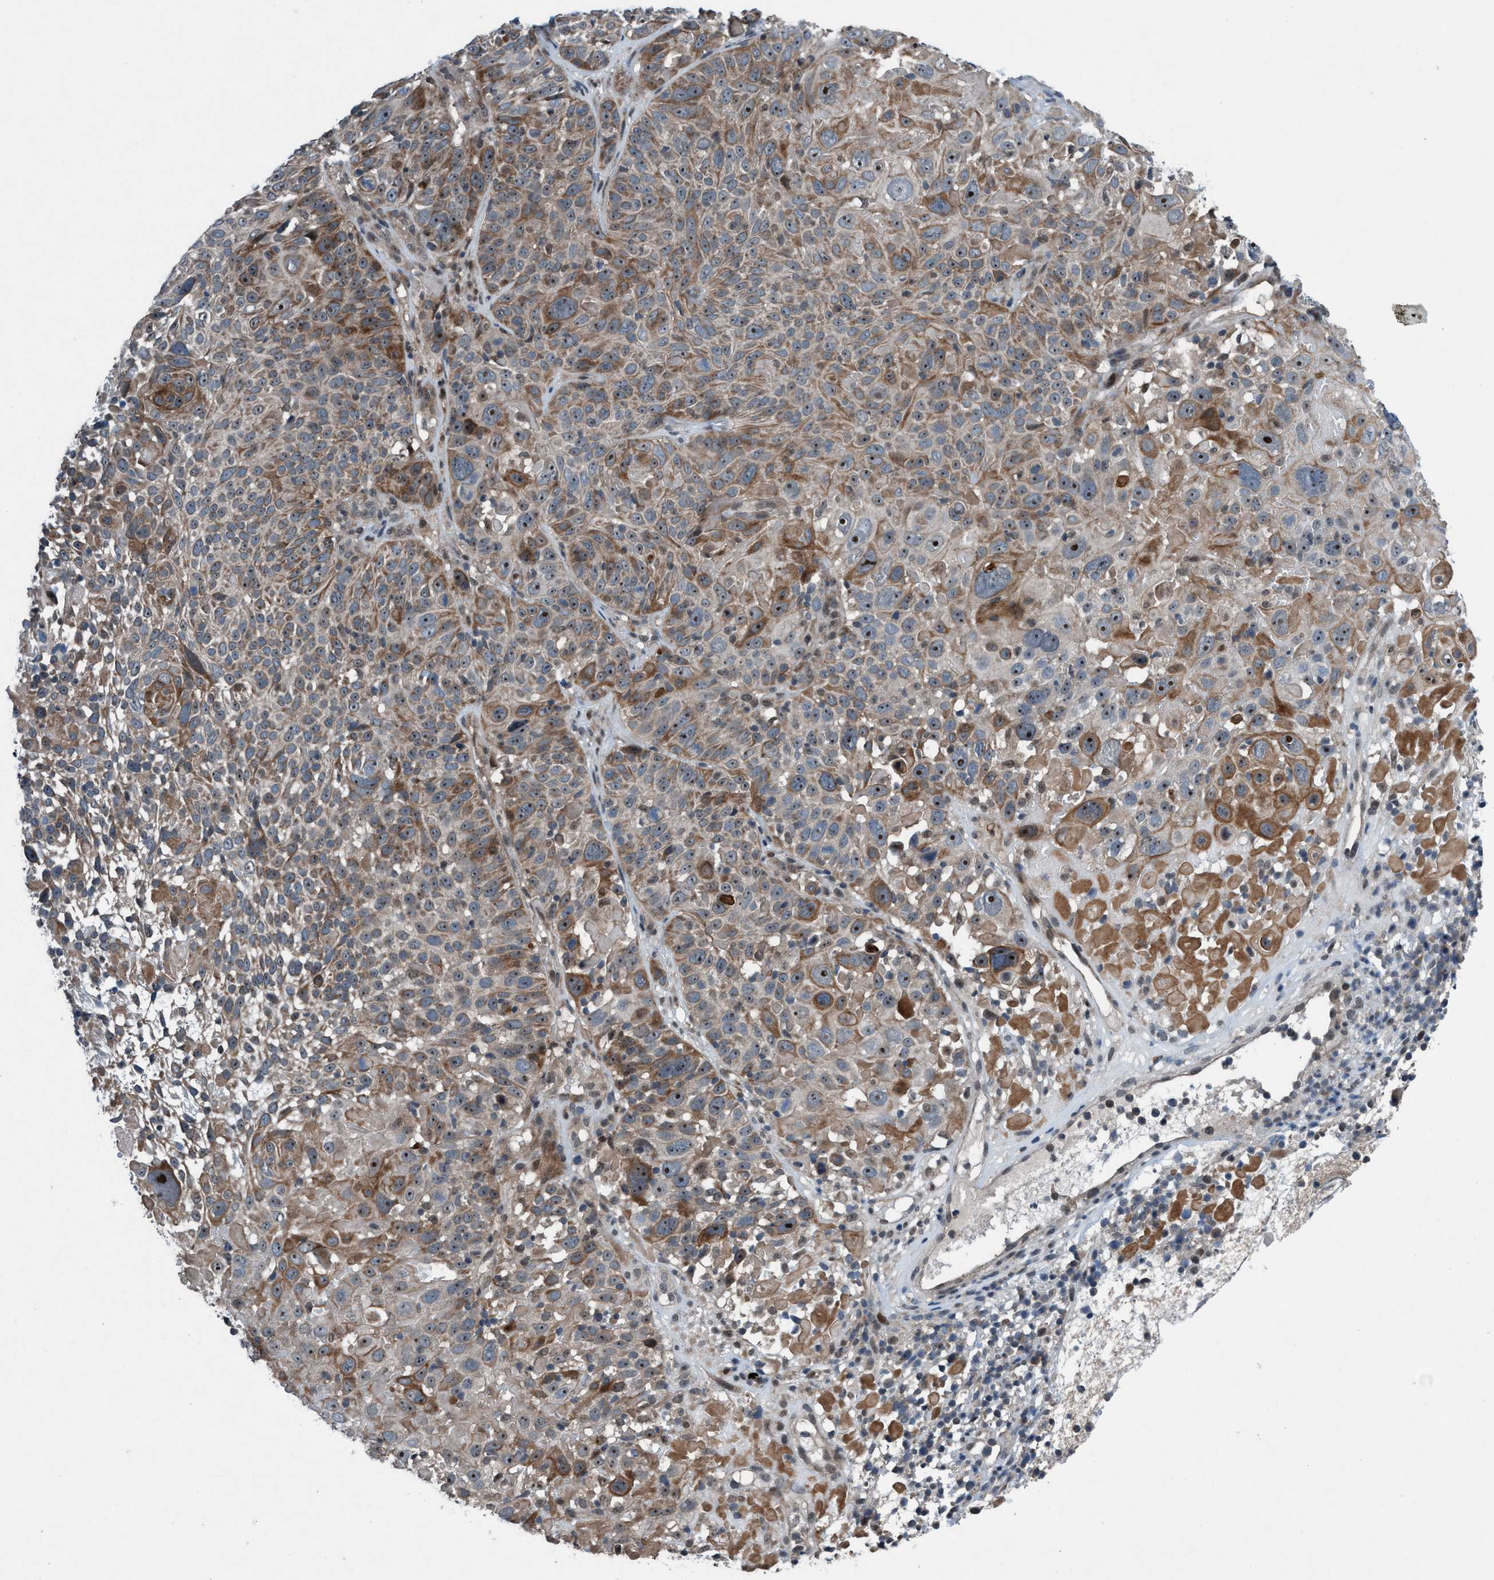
{"staining": {"intensity": "moderate", "quantity": "25%-75%", "location": "cytoplasmic/membranous,nuclear"}, "tissue": "cervical cancer", "cell_type": "Tumor cells", "image_type": "cancer", "snomed": [{"axis": "morphology", "description": "Squamous cell carcinoma, NOS"}, {"axis": "topography", "description": "Cervix"}], "caption": "A micrograph showing moderate cytoplasmic/membranous and nuclear positivity in approximately 25%-75% of tumor cells in squamous cell carcinoma (cervical), as visualized by brown immunohistochemical staining.", "gene": "NISCH", "patient": {"sex": "female", "age": 74}}